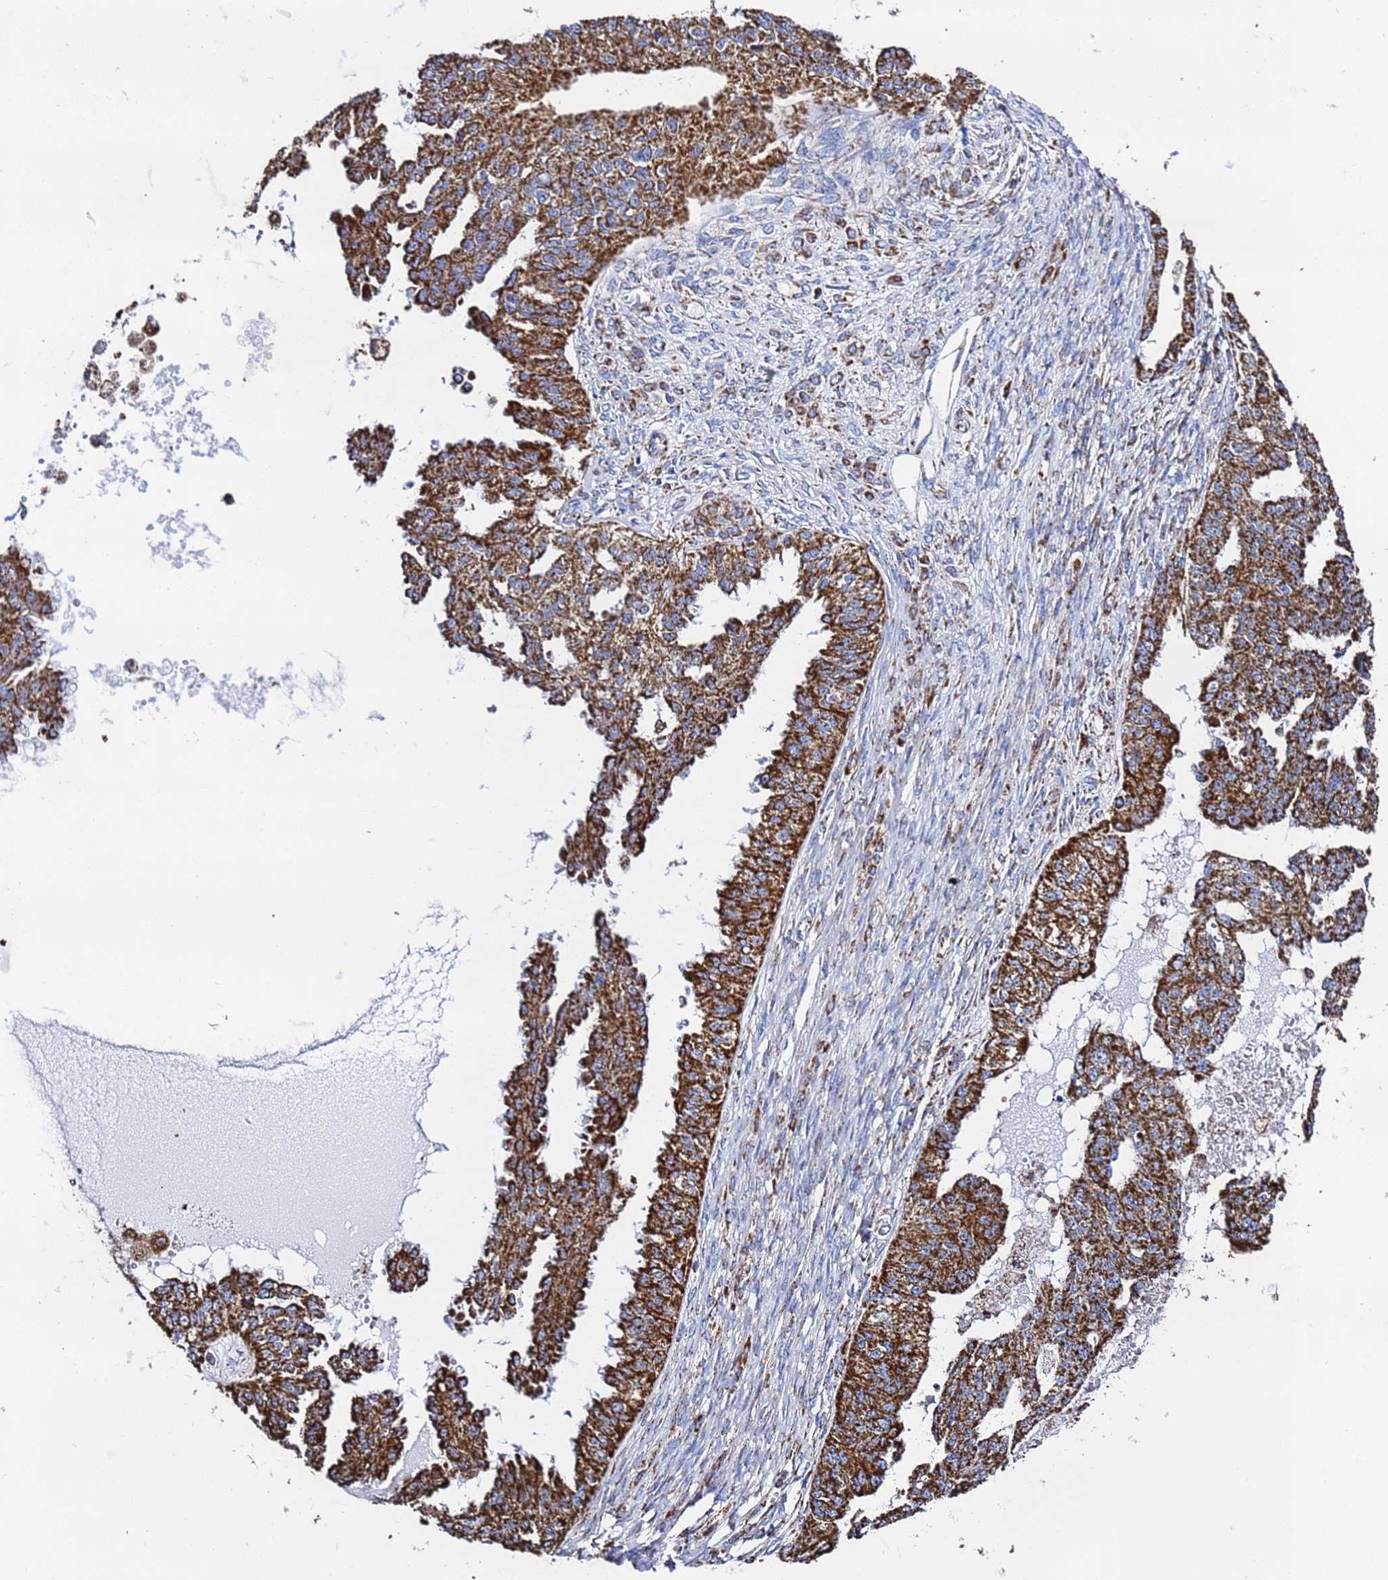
{"staining": {"intensity": "strong", "quantity": ">75%", "location": "cytoplasmic/membranous"}, "tissue": "ovarian cancer", "cell_type": "Tumor cells", "image_type": "cancer", "snomed": [{"axis": "morphology", "description": "Cystadenocarcinoma, serous, NOS"}, {"axis": "topography", "description": "Ovary"}], "caption": "Tumor cells display strong cytoplasmic/membranous expression in approximately >75% of cells in serous cystadenocarcinoma (ovarian). (IHC, brightfield microscopy, high magnification).", "gene": "GLUD1", "patient": {"sex": "female", "age": 58}}